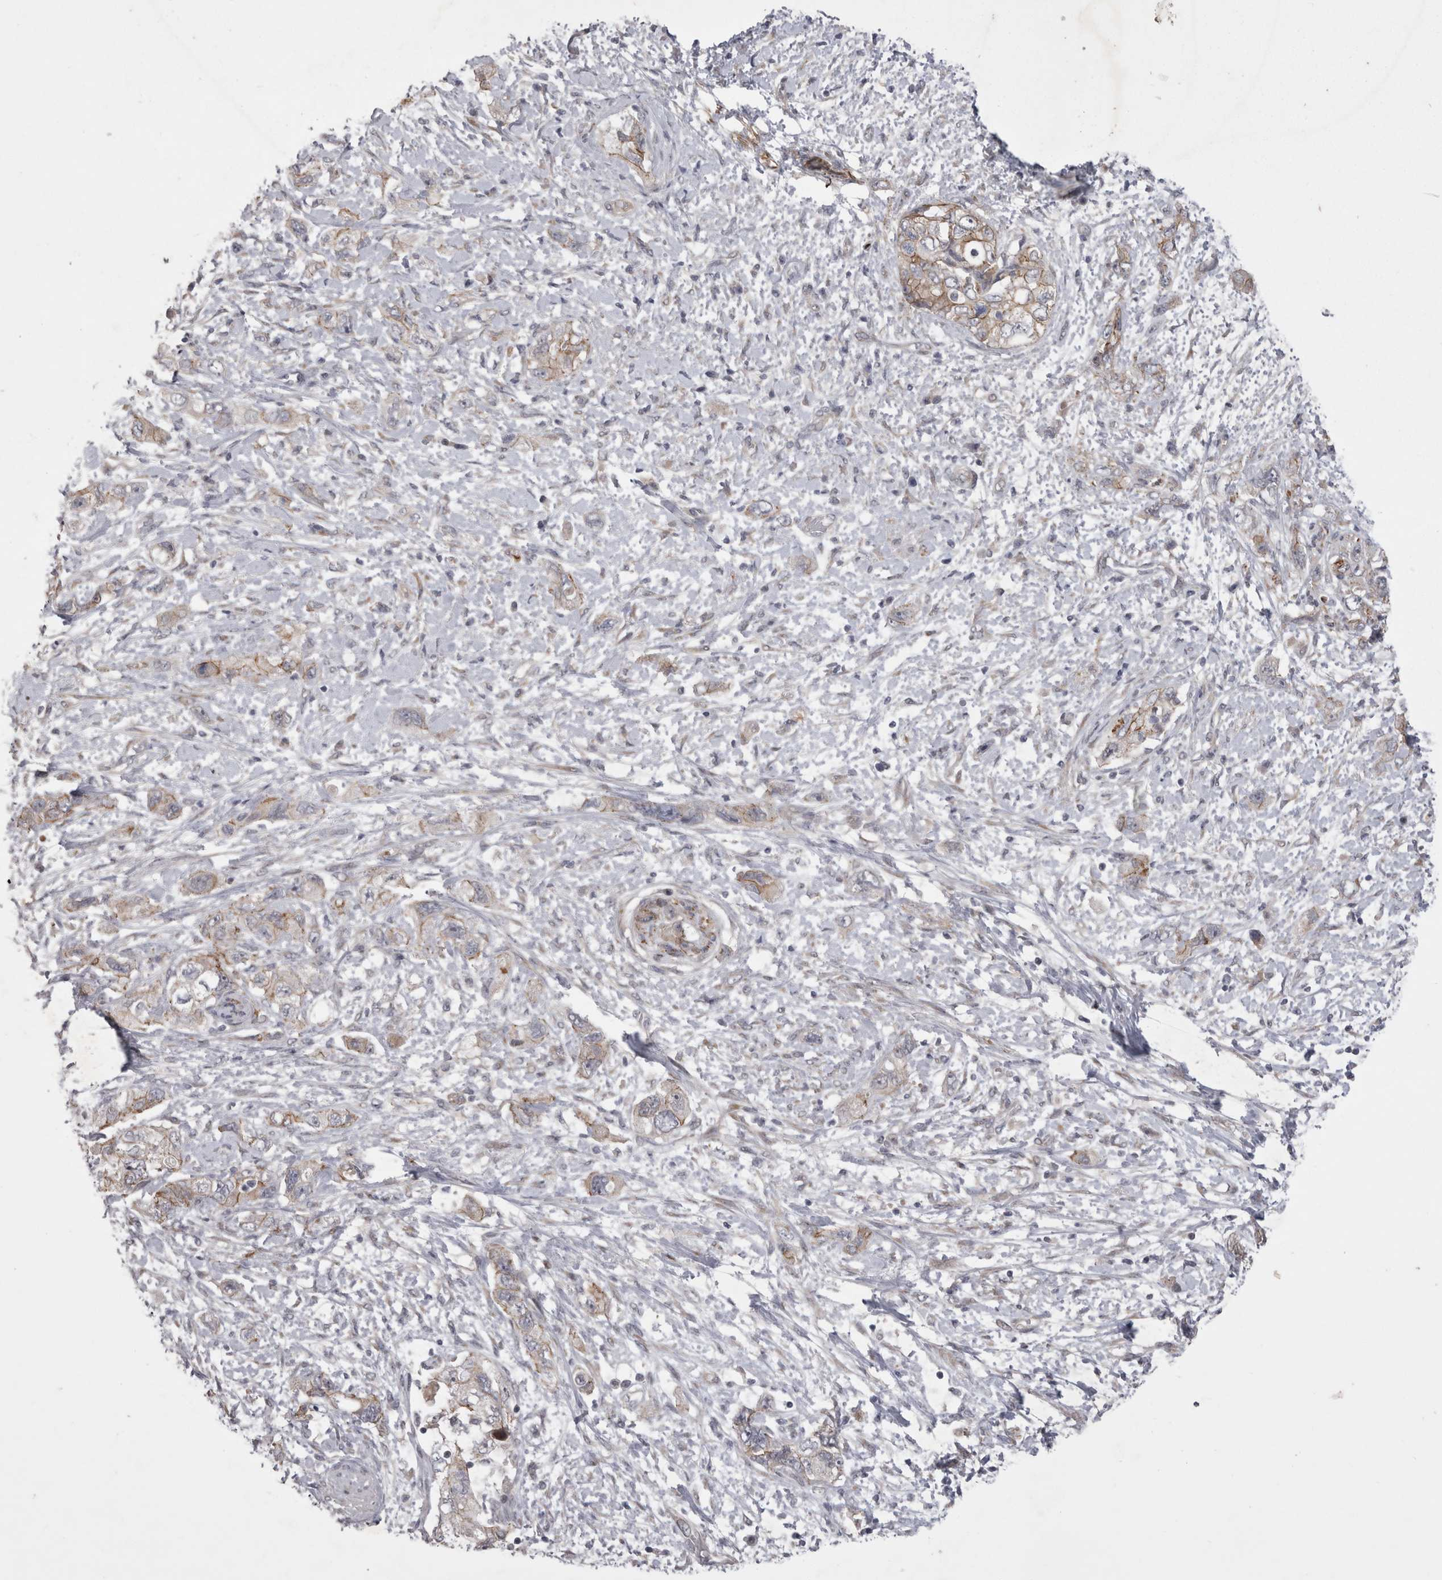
{"staining": {"intensity": "weak", "quantity": ">75%", "location": "cytoplasmic/membranous"}, "tissue": "pancreatic cancer", "cell_type": "Tumor cells", "image_type": "cancer", "snomed": [{"axis": "morphology", "description": "Adenocarcinoma, NOS"}, {"axis": "topography", "description": "Pancreas"}], "caption": "High-power microscopy captured an IHC histopathology image of pancreatic cancer (adenocarcinoma), revealing weak cytoplasmic/membranous staining in about >75% of tumor cells. Nuclei are stained in blue.", "gene": "NENF", "patient": {"sex": "female", "age": 73}}